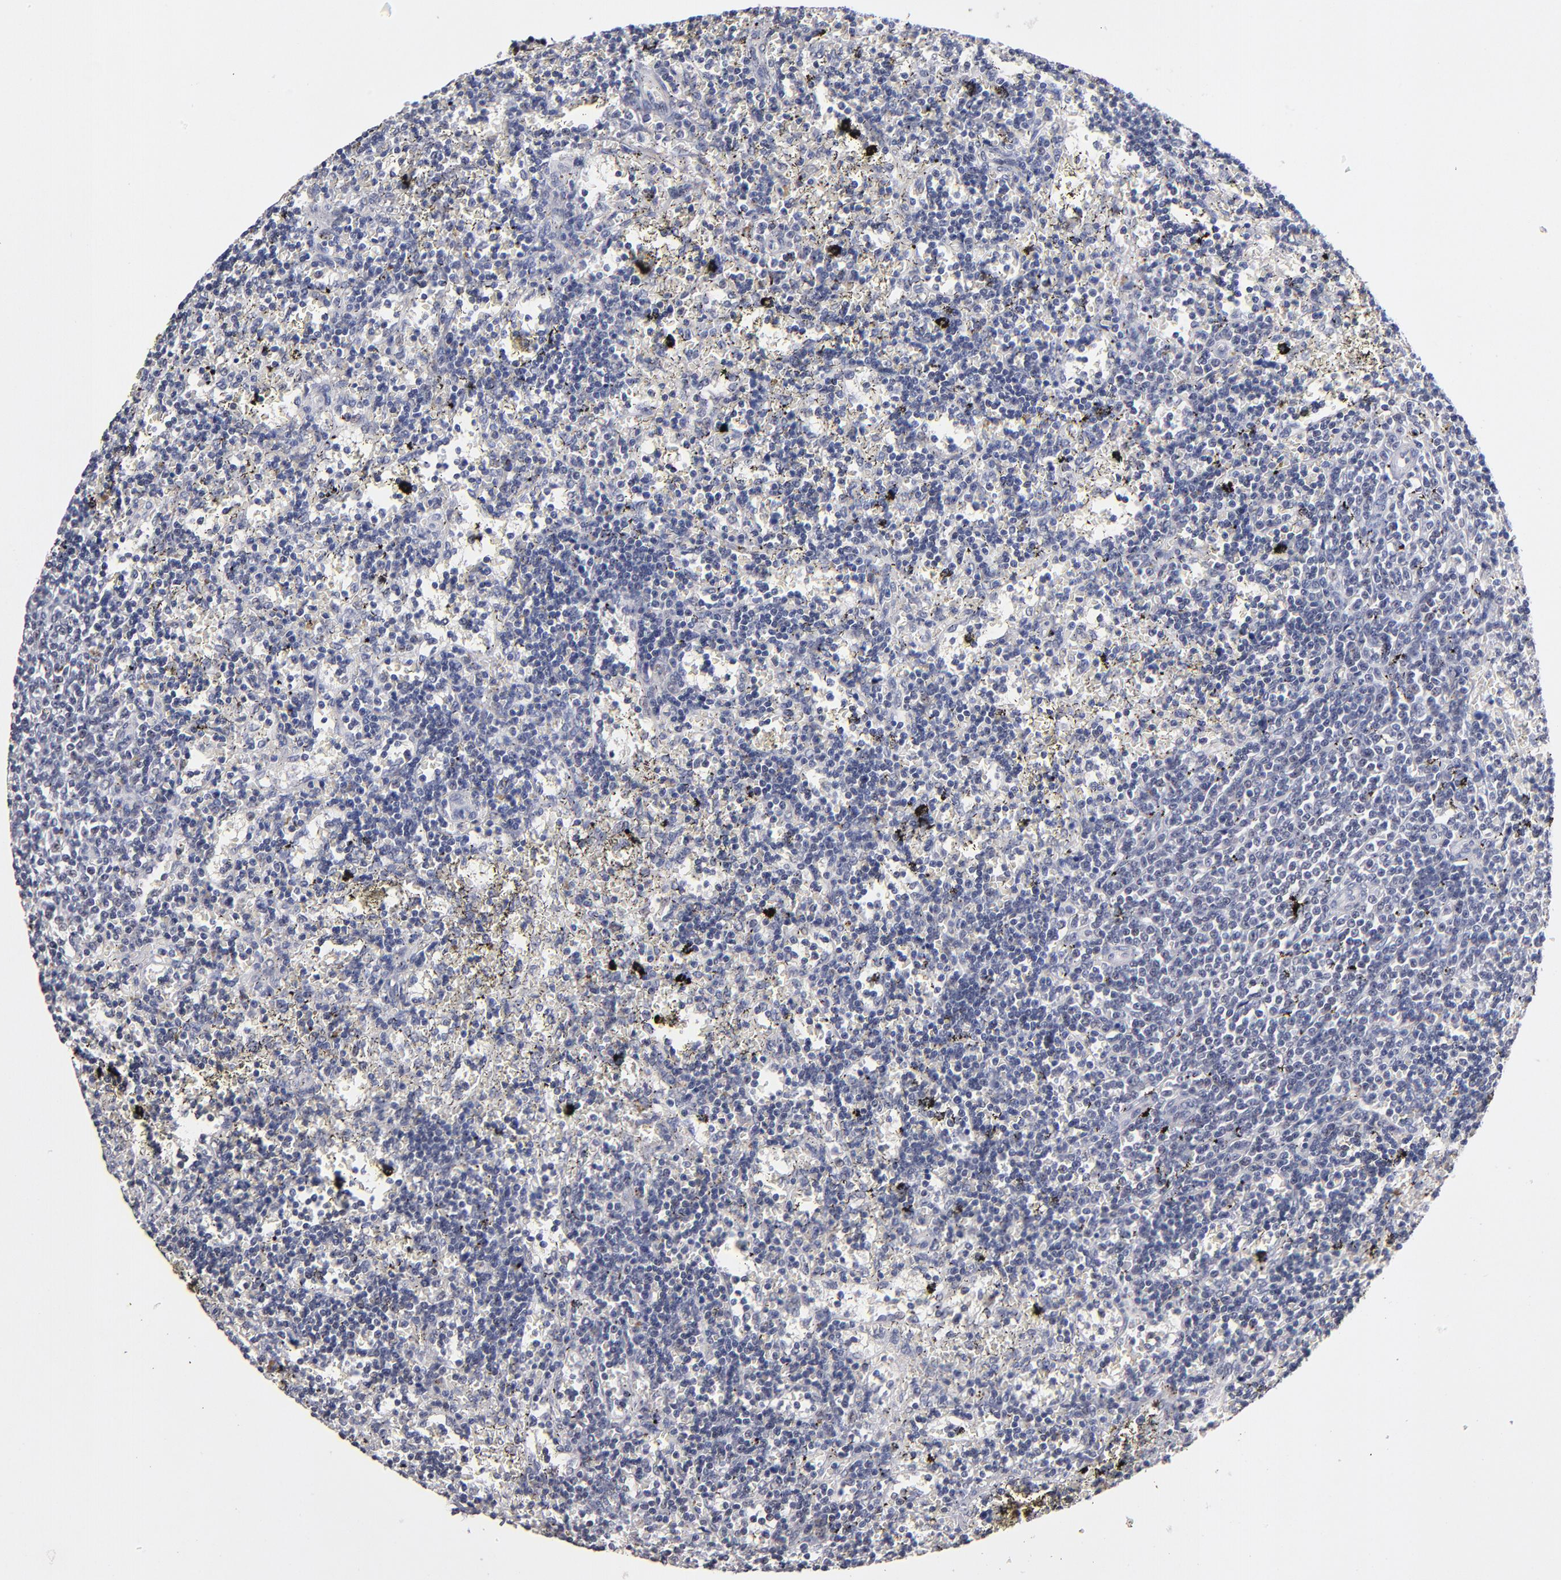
{"staining": {"intensity": "negative", "quantity": "none", "location": "none"}, "tissue": "lymphoma", "cell_type": "Tumor cells", "image_type": "cancer", "snomed": [{"axis": "morphology", "description": "Malignant lymphoma, non-Hodgkin's type, Low grade"}, {"axis": "topography", "description": "Spleen"}], "caption": "Immunohistochemistry (IHC) photomicrograph of neoplastic tissue: lymphoma stained with DAB (3,3'-diaminobenzidine) demonstrates no significant protein staining in tumor cells.", "gene": "MN1", "patient": {"sex": "male", "age": 60}}